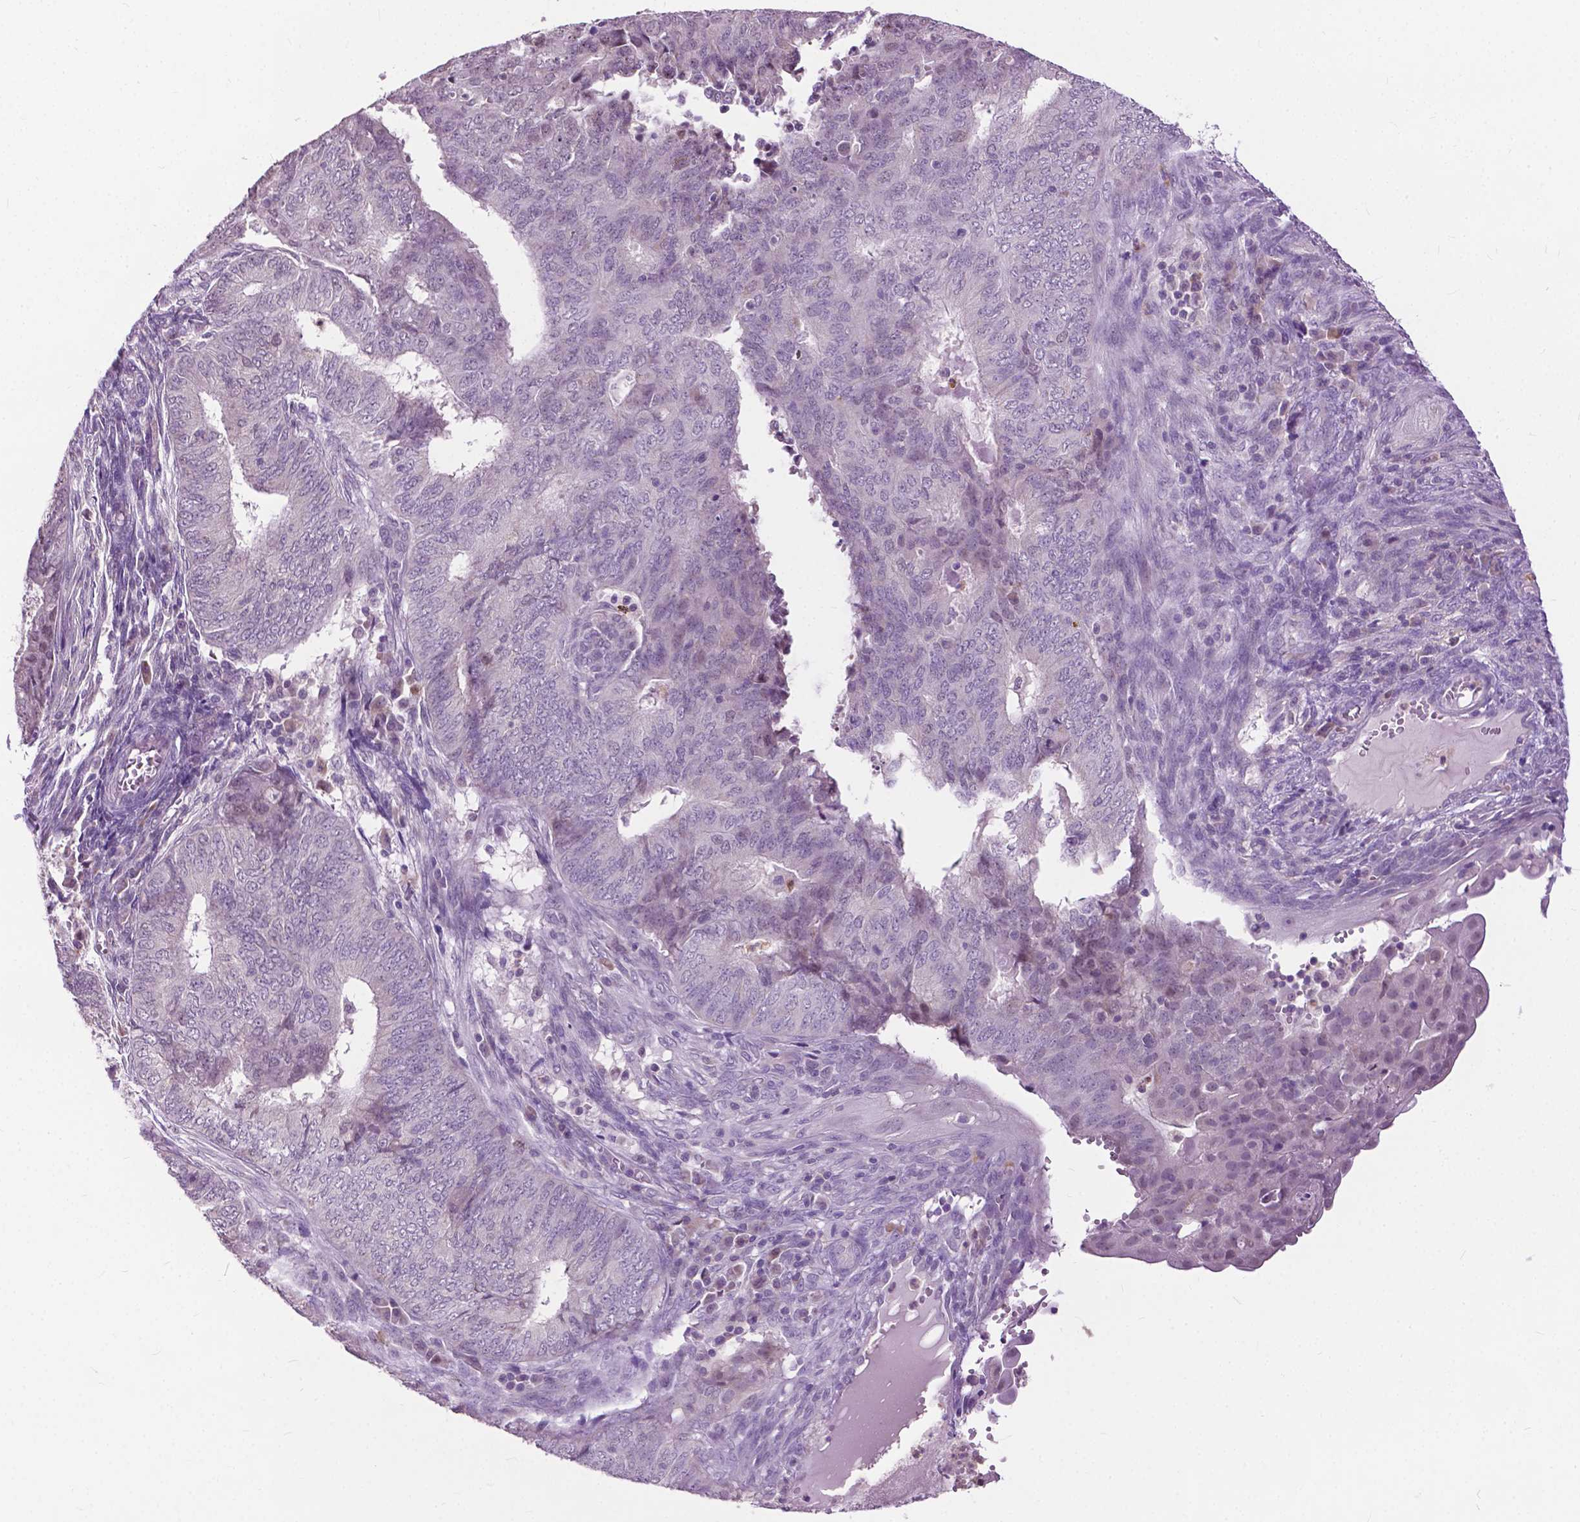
{"staining": {"intensity": "negative", "quantity": "none", "location": "none"}, "tissue": "endometrial cancer", "cell_type": "Tumor cells", "image_type": "cancer", "snomed": [{"axis": "morphology", "description": "Adenocarcinoma, NOS"}, {"axis": "topography", "description": "Endometrium"}], "caption": "This is a photomicrograph of immunohistochemistry (IHC) staining of endometrial cancer, which shows no expression in tumor cells.", "gene": "TTC9B", "patient": {"sex": "female", "age": 62}}